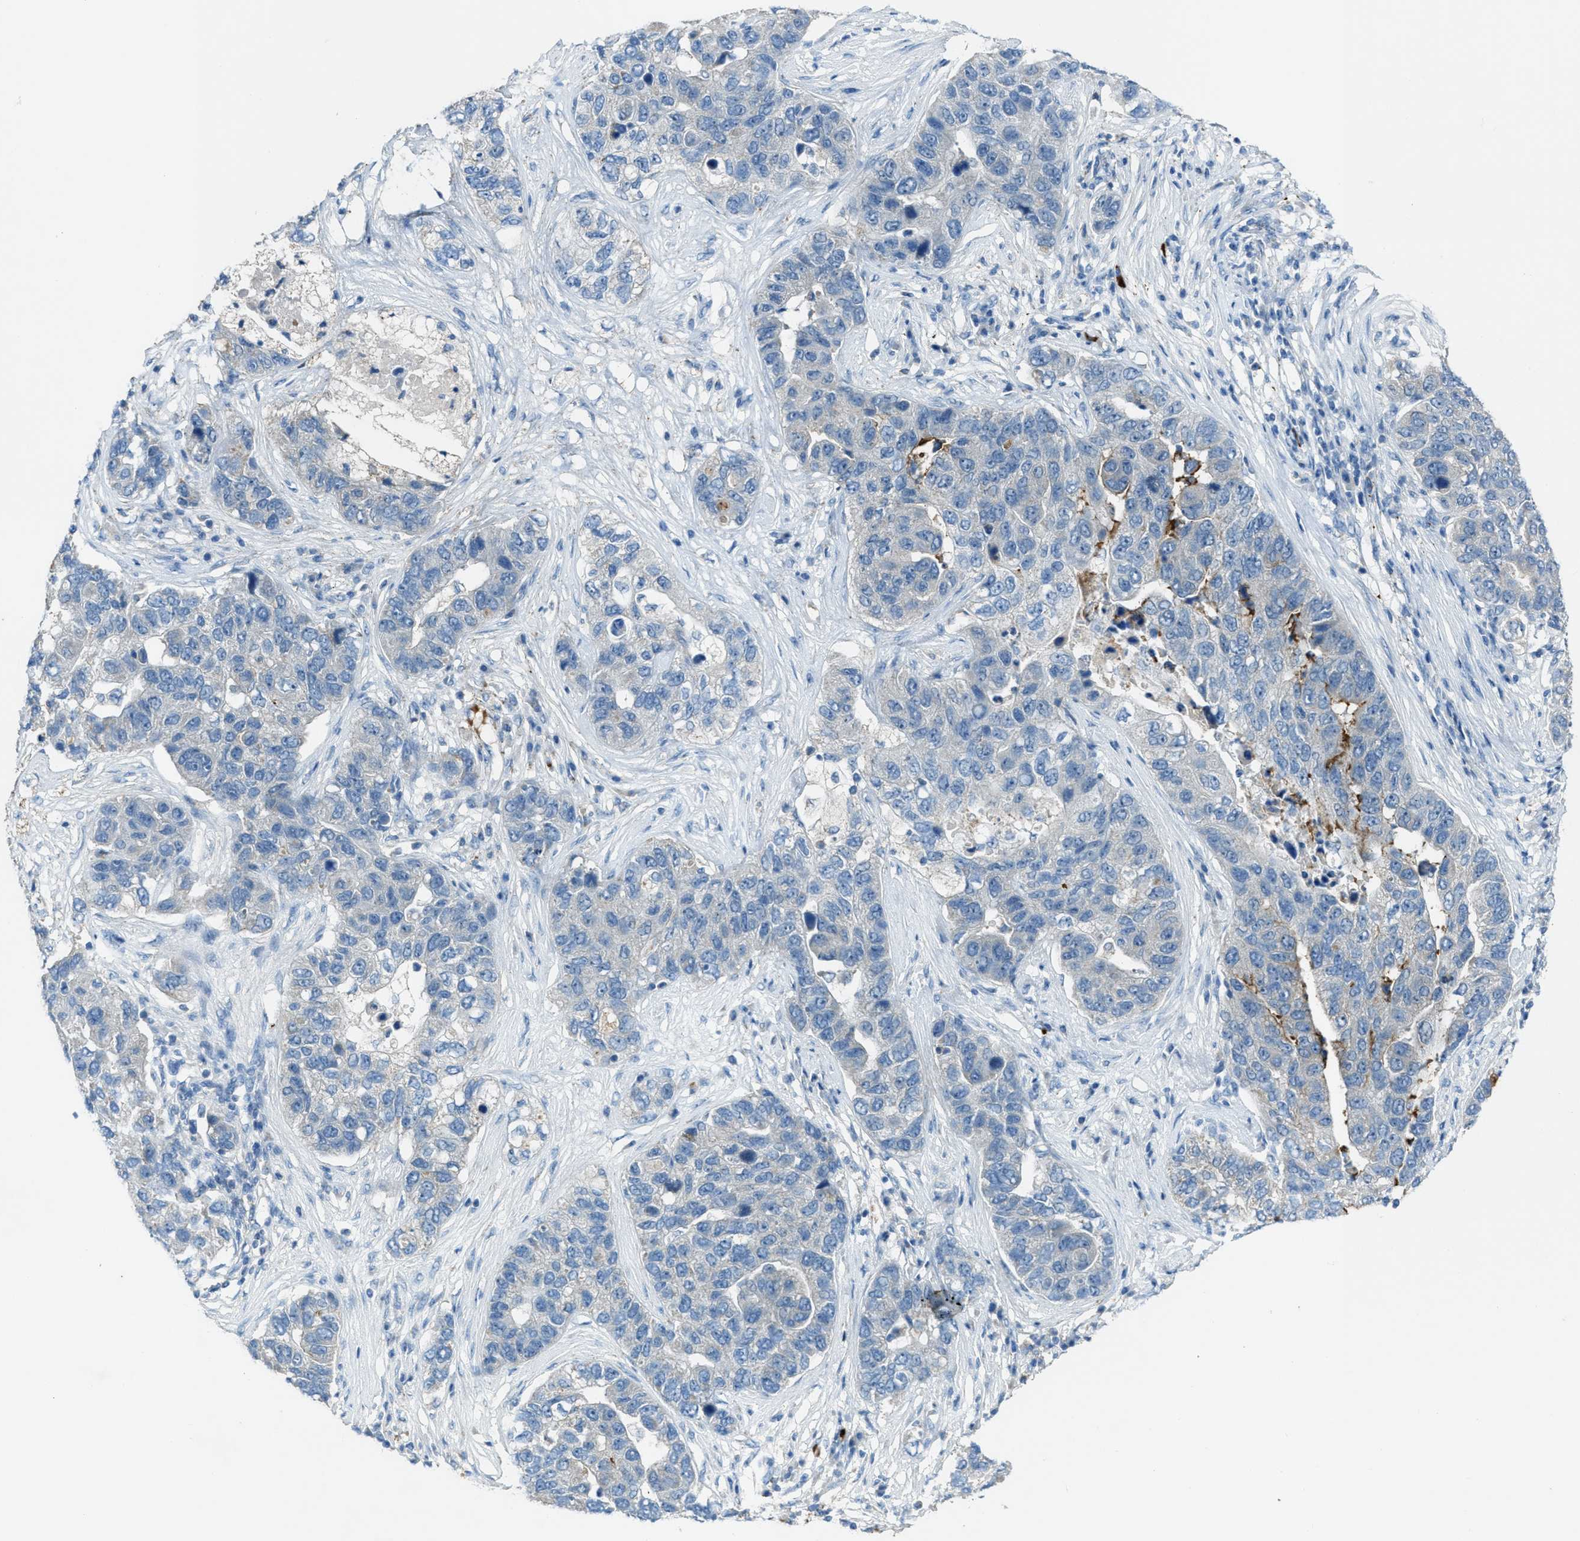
{"staining": {"intensity": "negative", "quantity": "none", "location": "none"}, "tissue": "pancreatic cancer", "cell_type": "Tumor cells", "image_type": "cancer", "snomed": [{"axis": "morphology", "description": "Adenocarcinoma, NOS"}, {"axis": "topography", "description": "Pancreas"}], "caption": "There is no significant expression in tumor cells of adenocarcinoma (pancreatic). (IHC, brightfield microscopy, high magnification).", "gene": "CDON", "patient": {"sex": "female", "age": 61}}